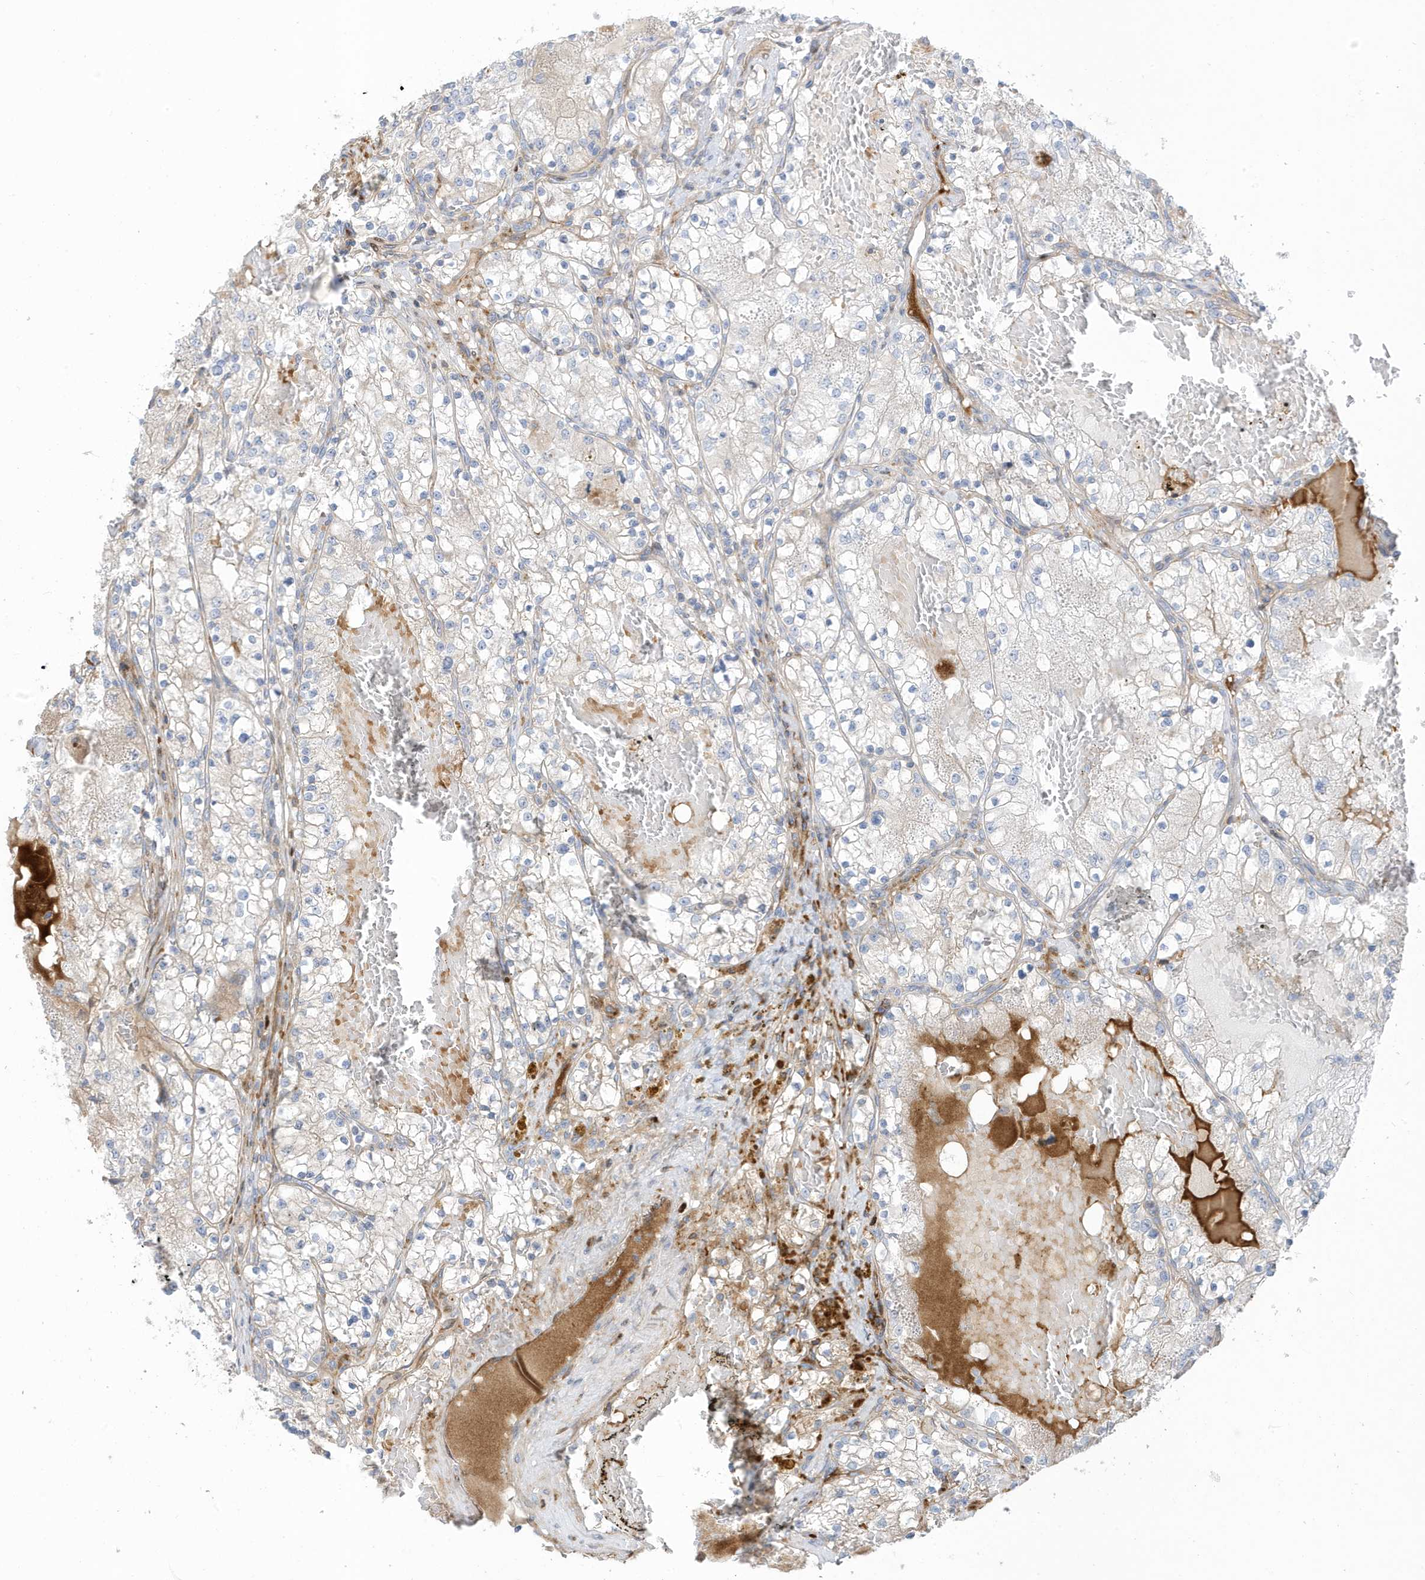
{"staining": {"intensity": "negative", "quantity": "none", "location": "none"}, "tissue": "renal cancer", "cell_type": "Tumor cells", "image_type": "cancer", "snomed": [{"axis": "morphology", "description": "Normal tissue, NOS"}, {"axis": "morphology", "description": "Adenocarcinoma, NOS"}, {"axis": "topography", "description": "Kidney"}], "caption": "Tumor cells are negative for protein expression in human adenocarcinoma (renal). (DAB immunohistochemistry, high magnification).", "gene": "ATP13A5", "patient": {"sex": "male", "age": 68}}